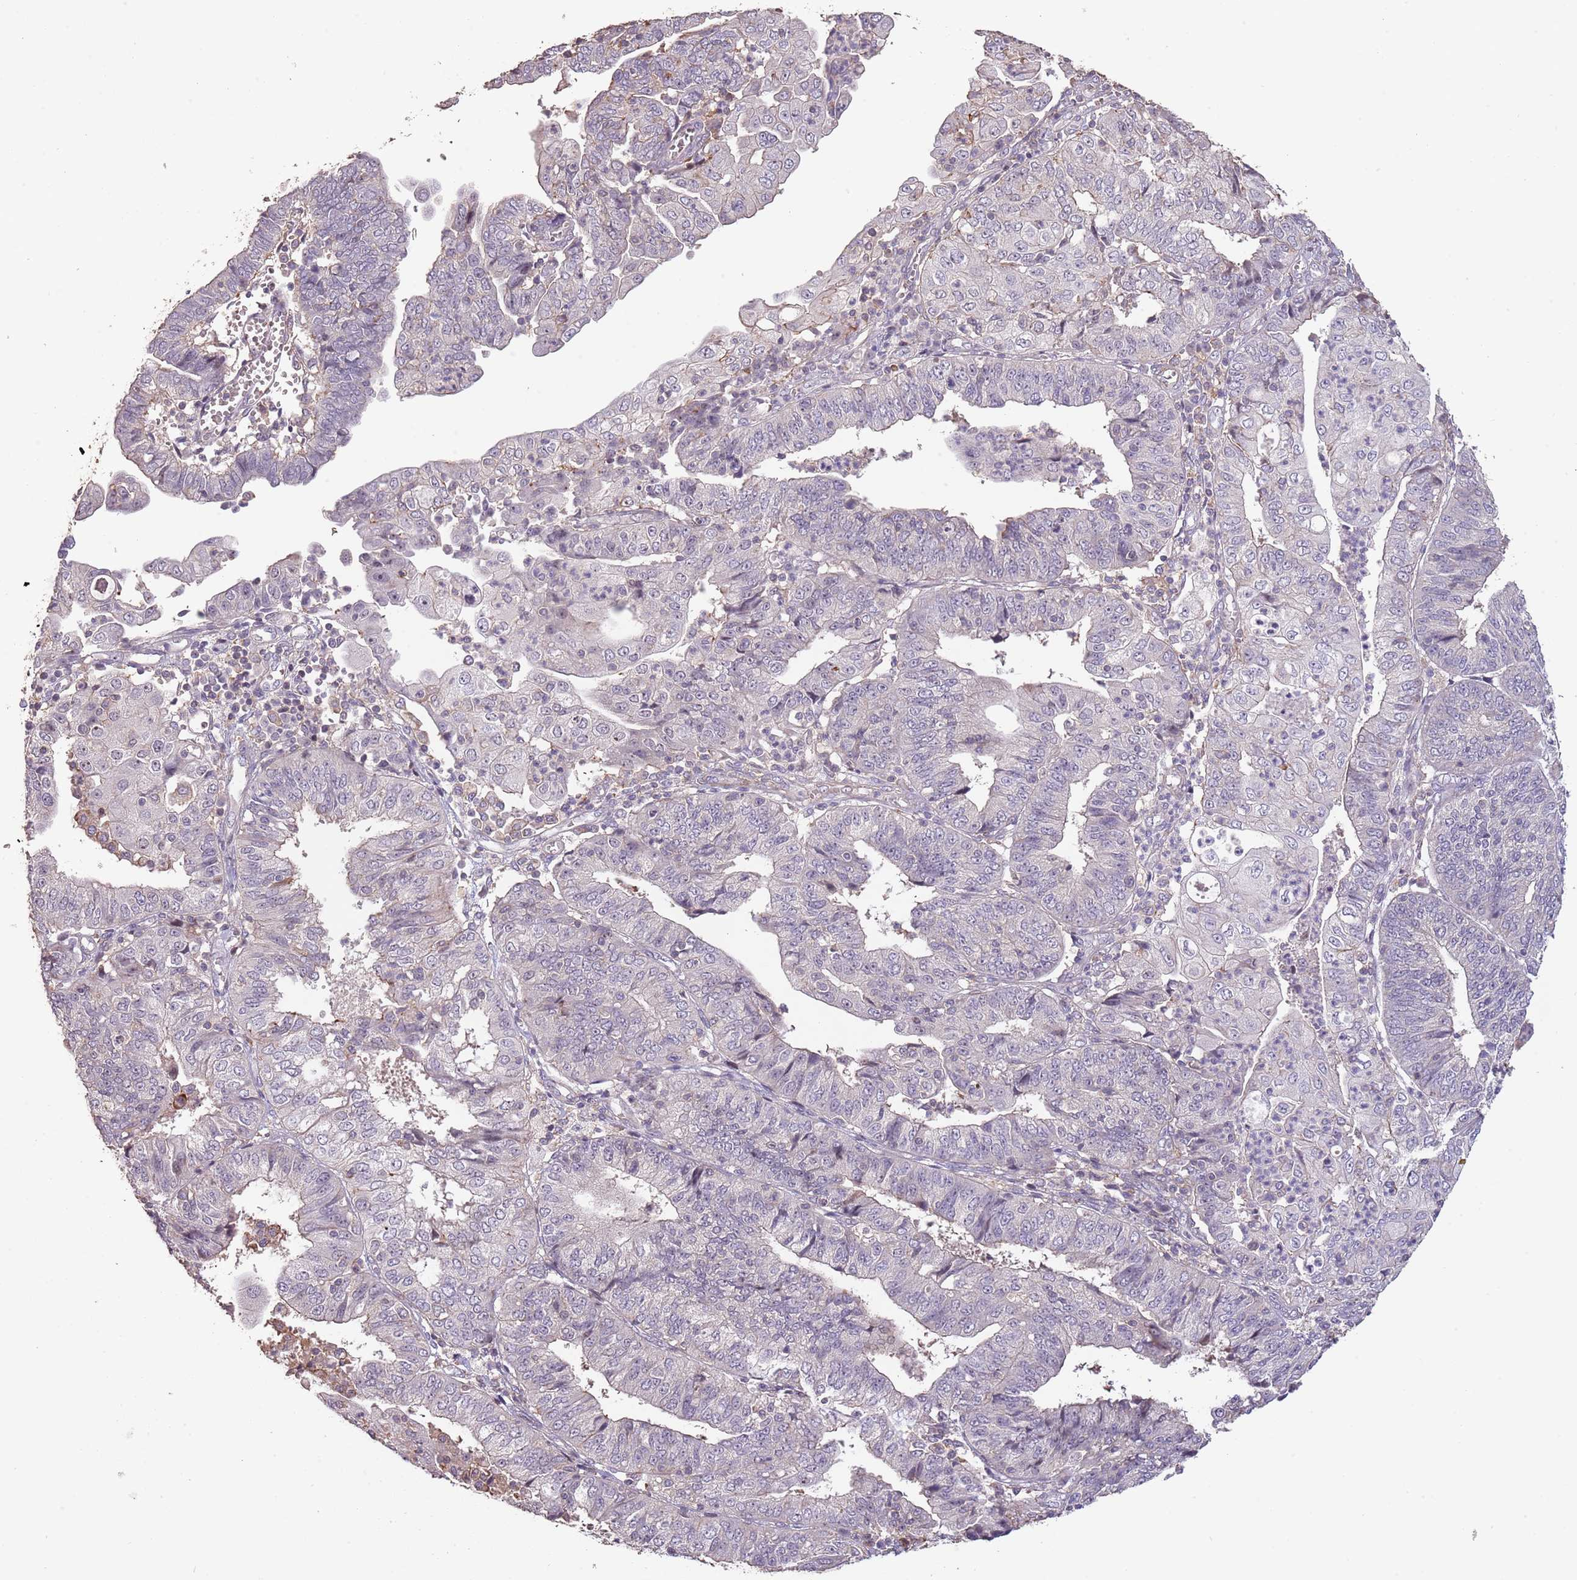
{"staining": {"intensity": "negative", "quantity": "none", "location": "none"}, "tissue": "endometrial cancer", "cell_type": "Tumor cells", "image_type": "cancer", "snomed": [{"axis": "morphology", "description": "Adenocarcinoma, NOS"}, {"axis": "topography", "description": "Endometrium"}], "caption": "Immunohistochemistry (IHC) of human endometrial adenocarcinoma exhibits no staining in tumor cells.", "gene": "ADTRP", "patient": {"sex": "female", "age": 56}}